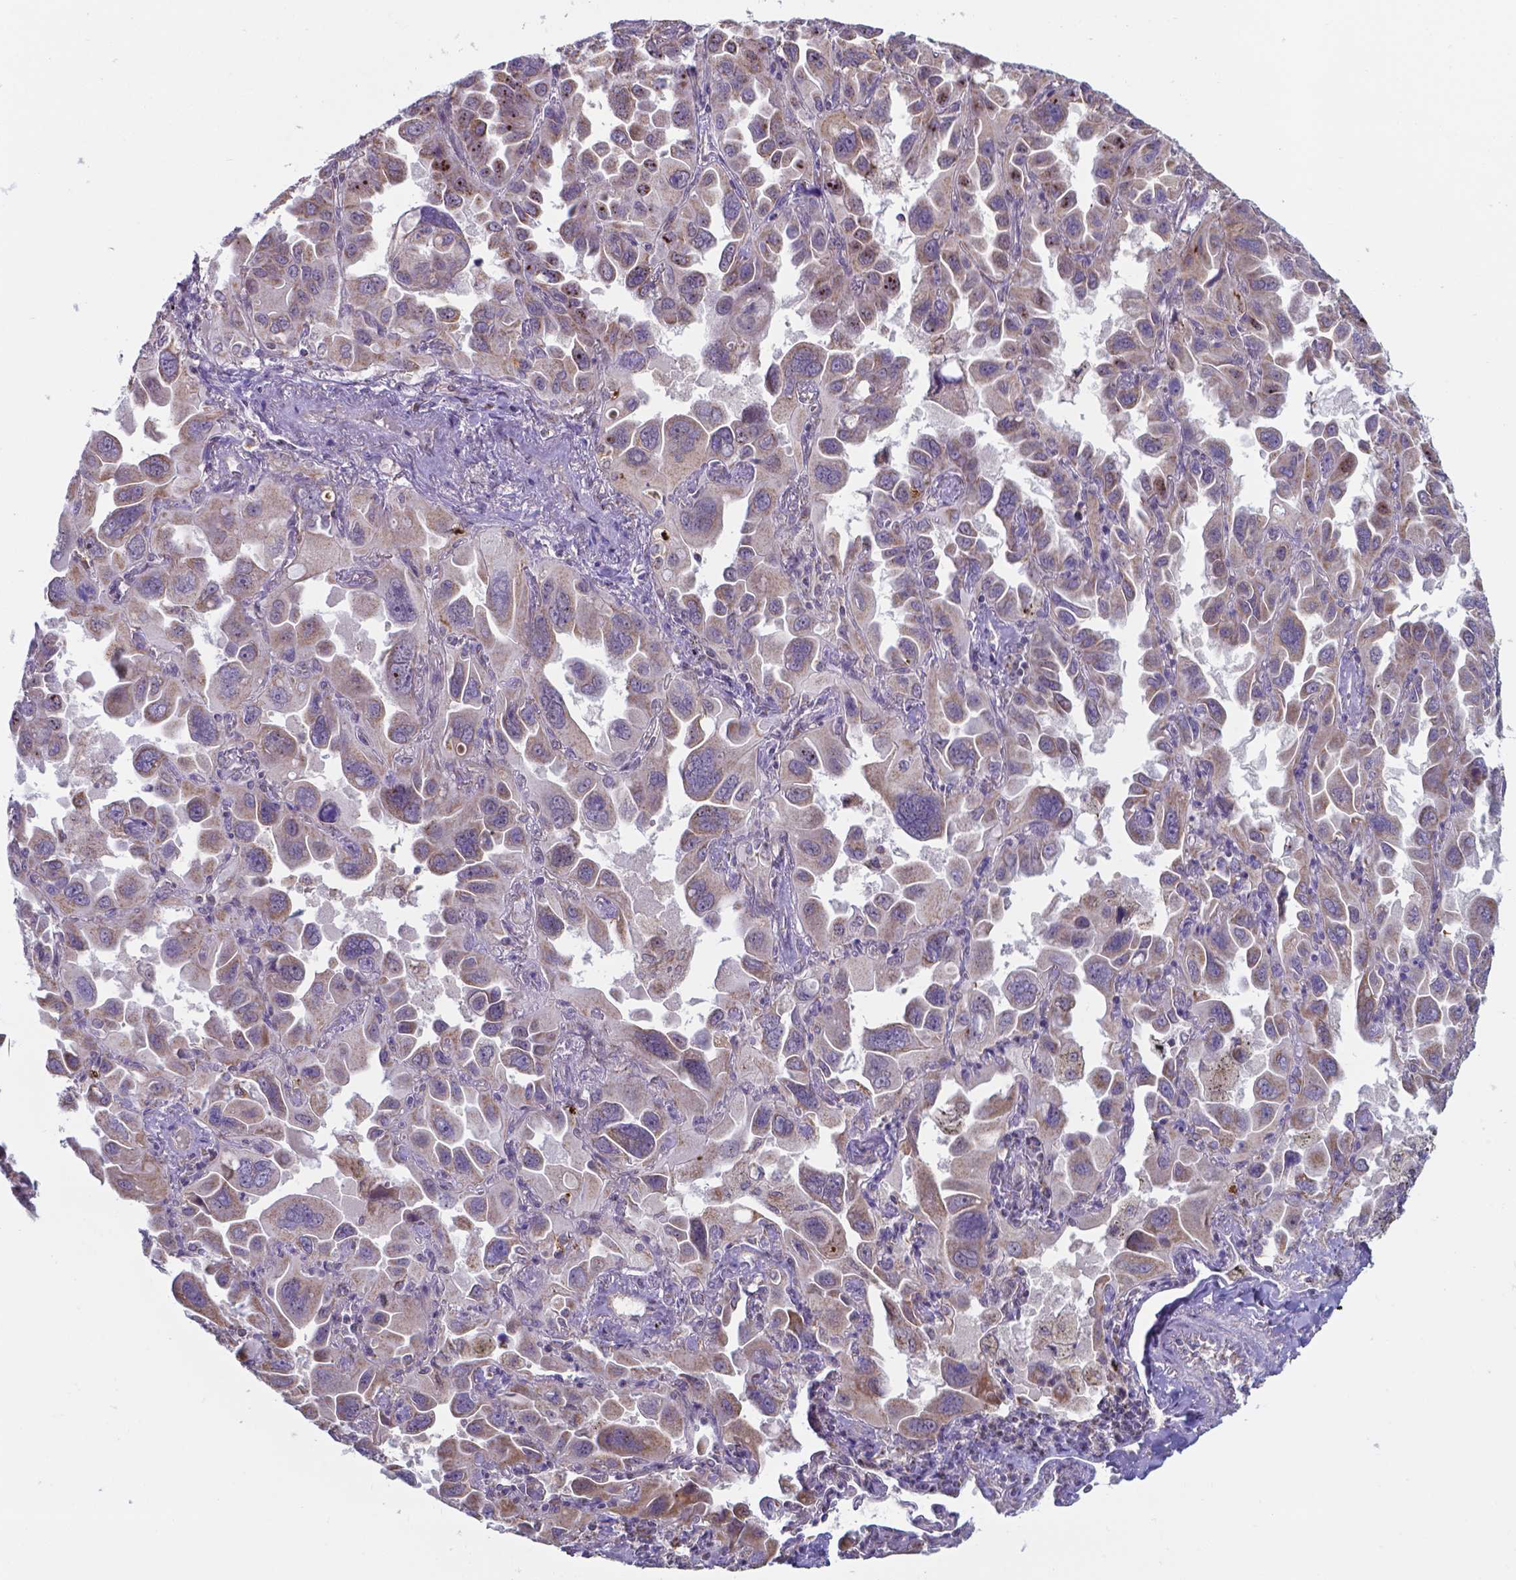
{"staining": {"intensity": "weak", "quantity": "25%-75%", "location": "cytoplasmic/membranous,nuclear"}, "tissue": "lung cancer", "cell_type": "Tumor cells", "image_type": "cancer", "snomed": [{"axis": "morphology", "description": "Adenocarcinoma, NOS"}, {"axis": "topography", "description": "Lung"}], "caption": "Lung cancer (adenocarcinoma) stained with a protein marker demonstrates weak staining in tumor cells.", "gene": "FAM114A1", "patient": {"sex": "male", "age": 64}}